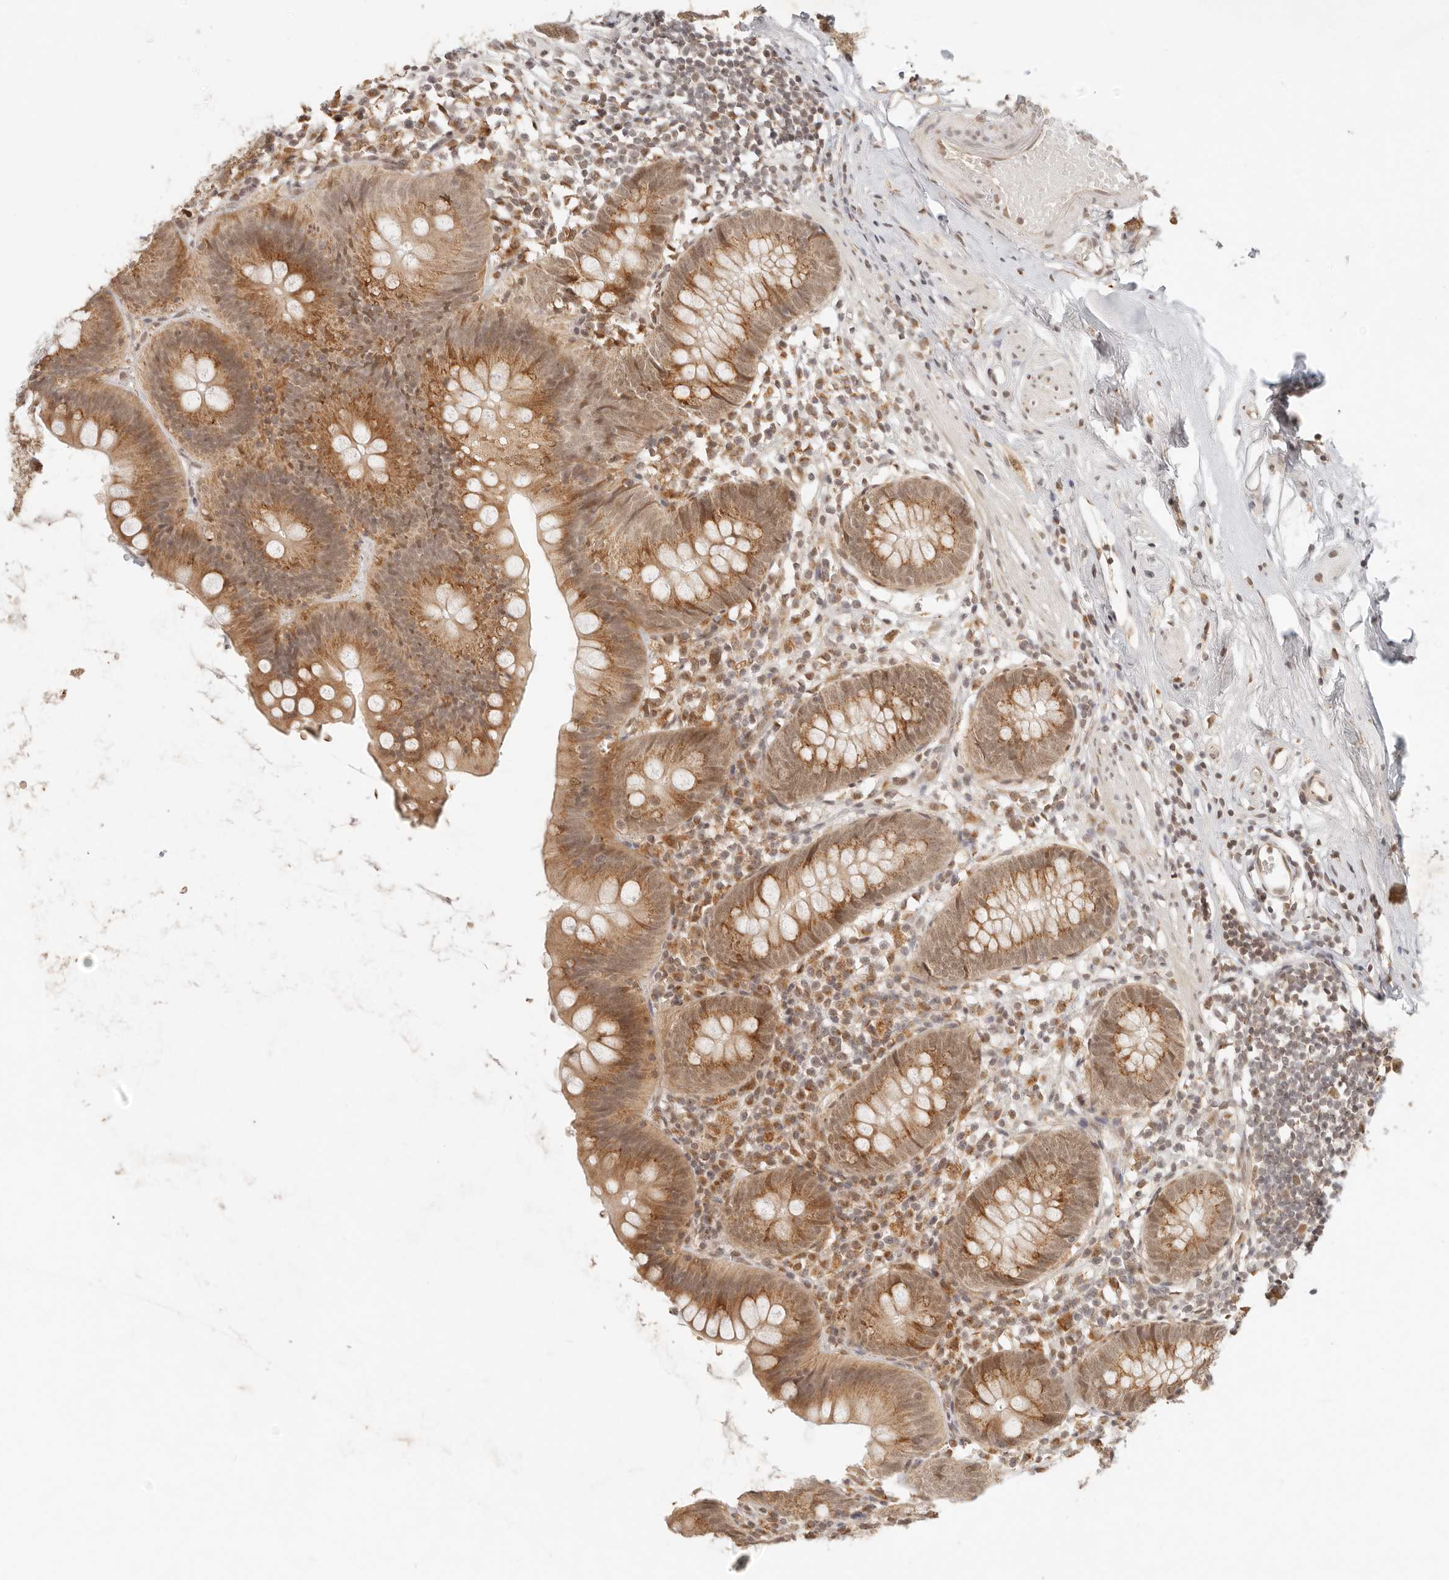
{"staining": {"intensity": "moderate", "quantity": ">75%", "location": "cytoplasmic/membranous,nuclear"}, "tissue": "appendix", "cell_type": "Glandular cells", "image_type": "normal", "snomed": [{"axis": "morphology", "description": "Normal tissue, NOS"}, {"axis": "topography", "description": "Appendix"}], "caption": "Protein expression analysis of benign human appendix reveals moderate cytoplasmic/membranous,nuclear expression in about >75% of glandular cells.", "gene": "INTS11", "patient": {"sex": "female", "age": 62}}